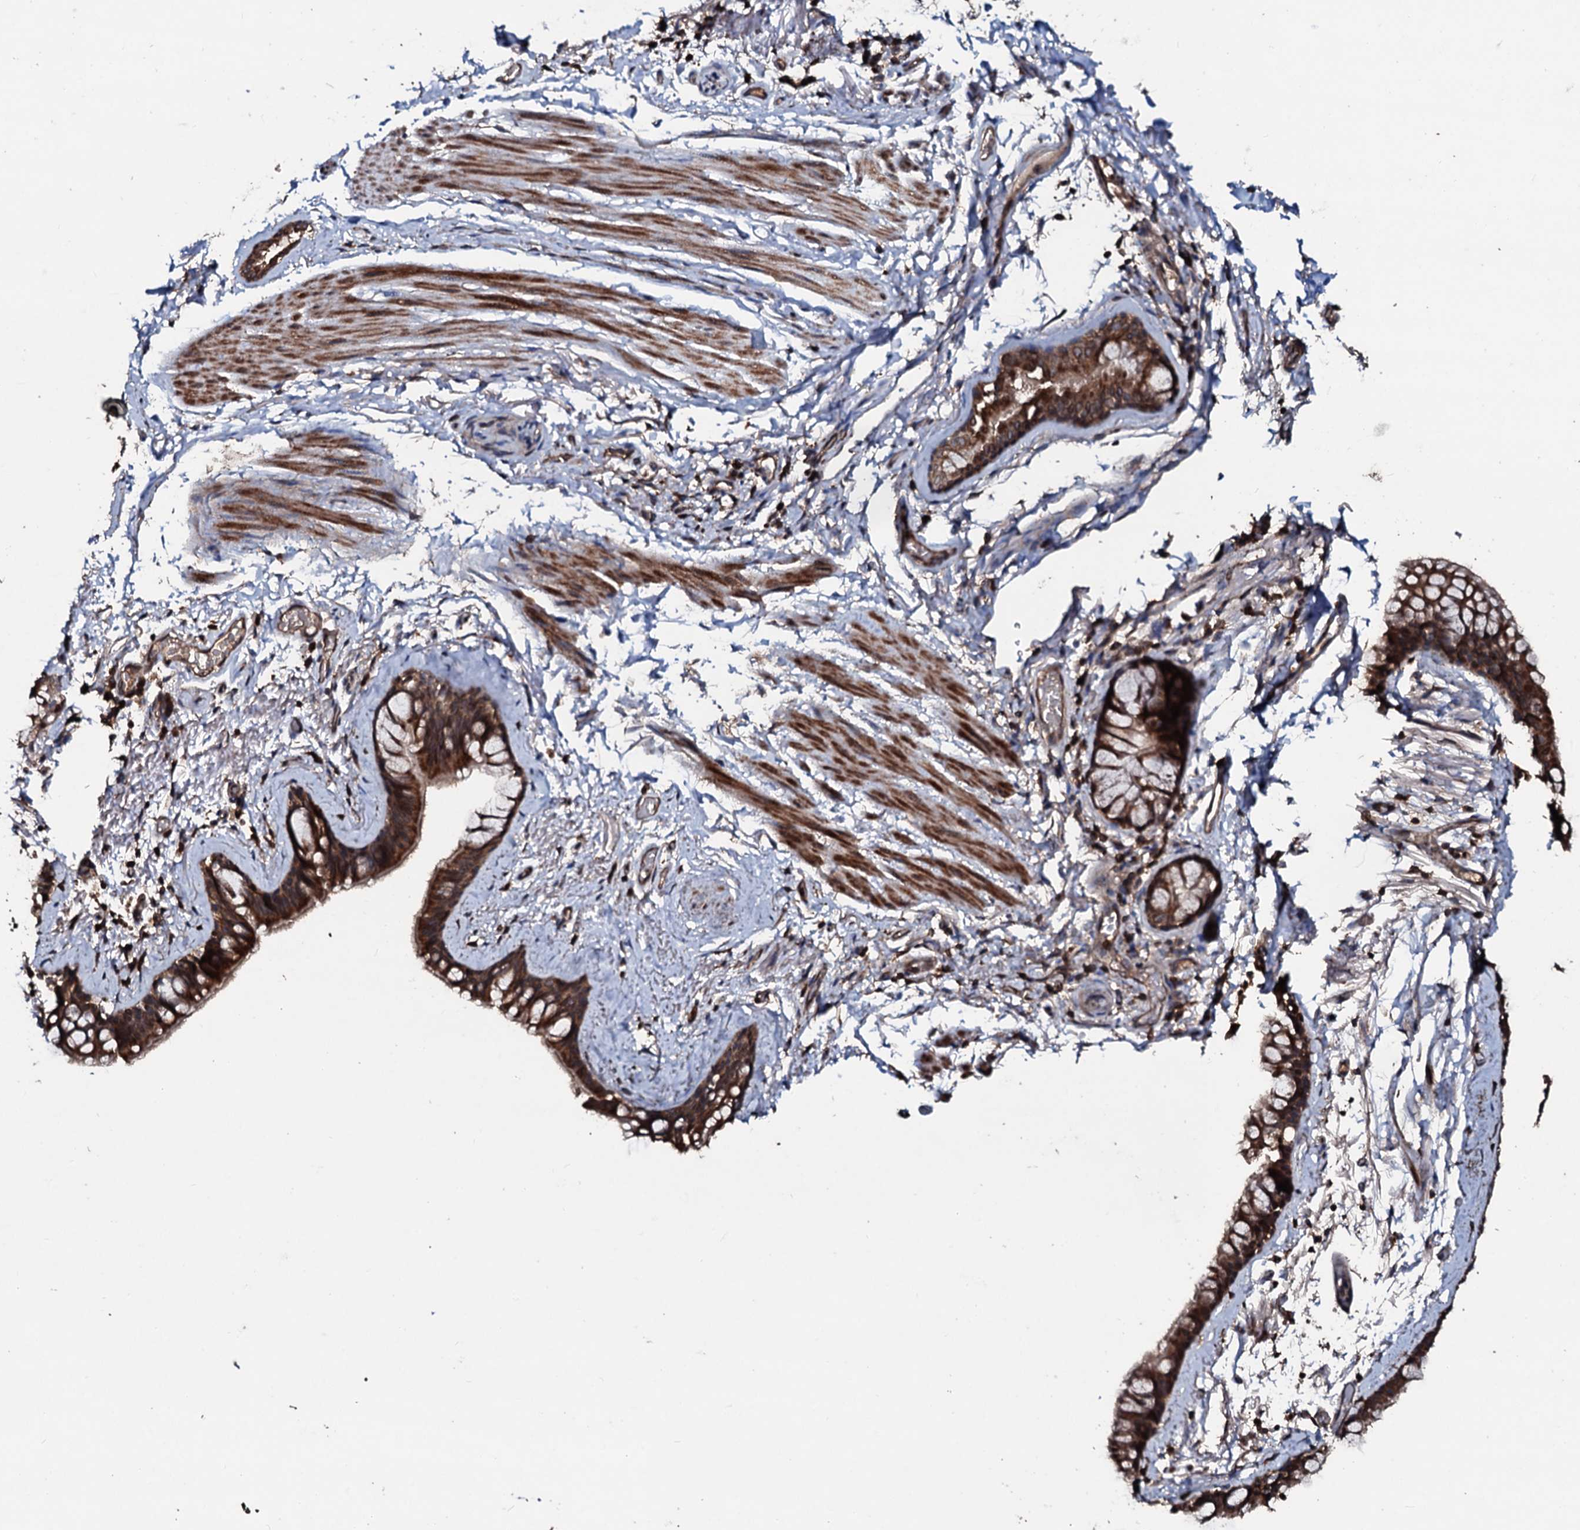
{"staining": {"intensity": "strong", "quantity": ">75%", "location": "cytoplasmic/membranous"}, "tissue": "bronchus", "cell_type": "Respiratory epithelial cells", "image_type": "normal", "snomed": [{"axis": "morphology", "description": "Normal tissue, NOS"}, {"axis": "topography", "description": "Cartilage tissue"}], "caption": "An IHC histopathology image of unremarkable tissue is shown. Protein staining in brown labels strong cytoplasmic/membranous positivity in bronchus within respiratory epithelial cells.", "gene": "SDHAF2", "patient": {"sex": "male", "age": 63}}